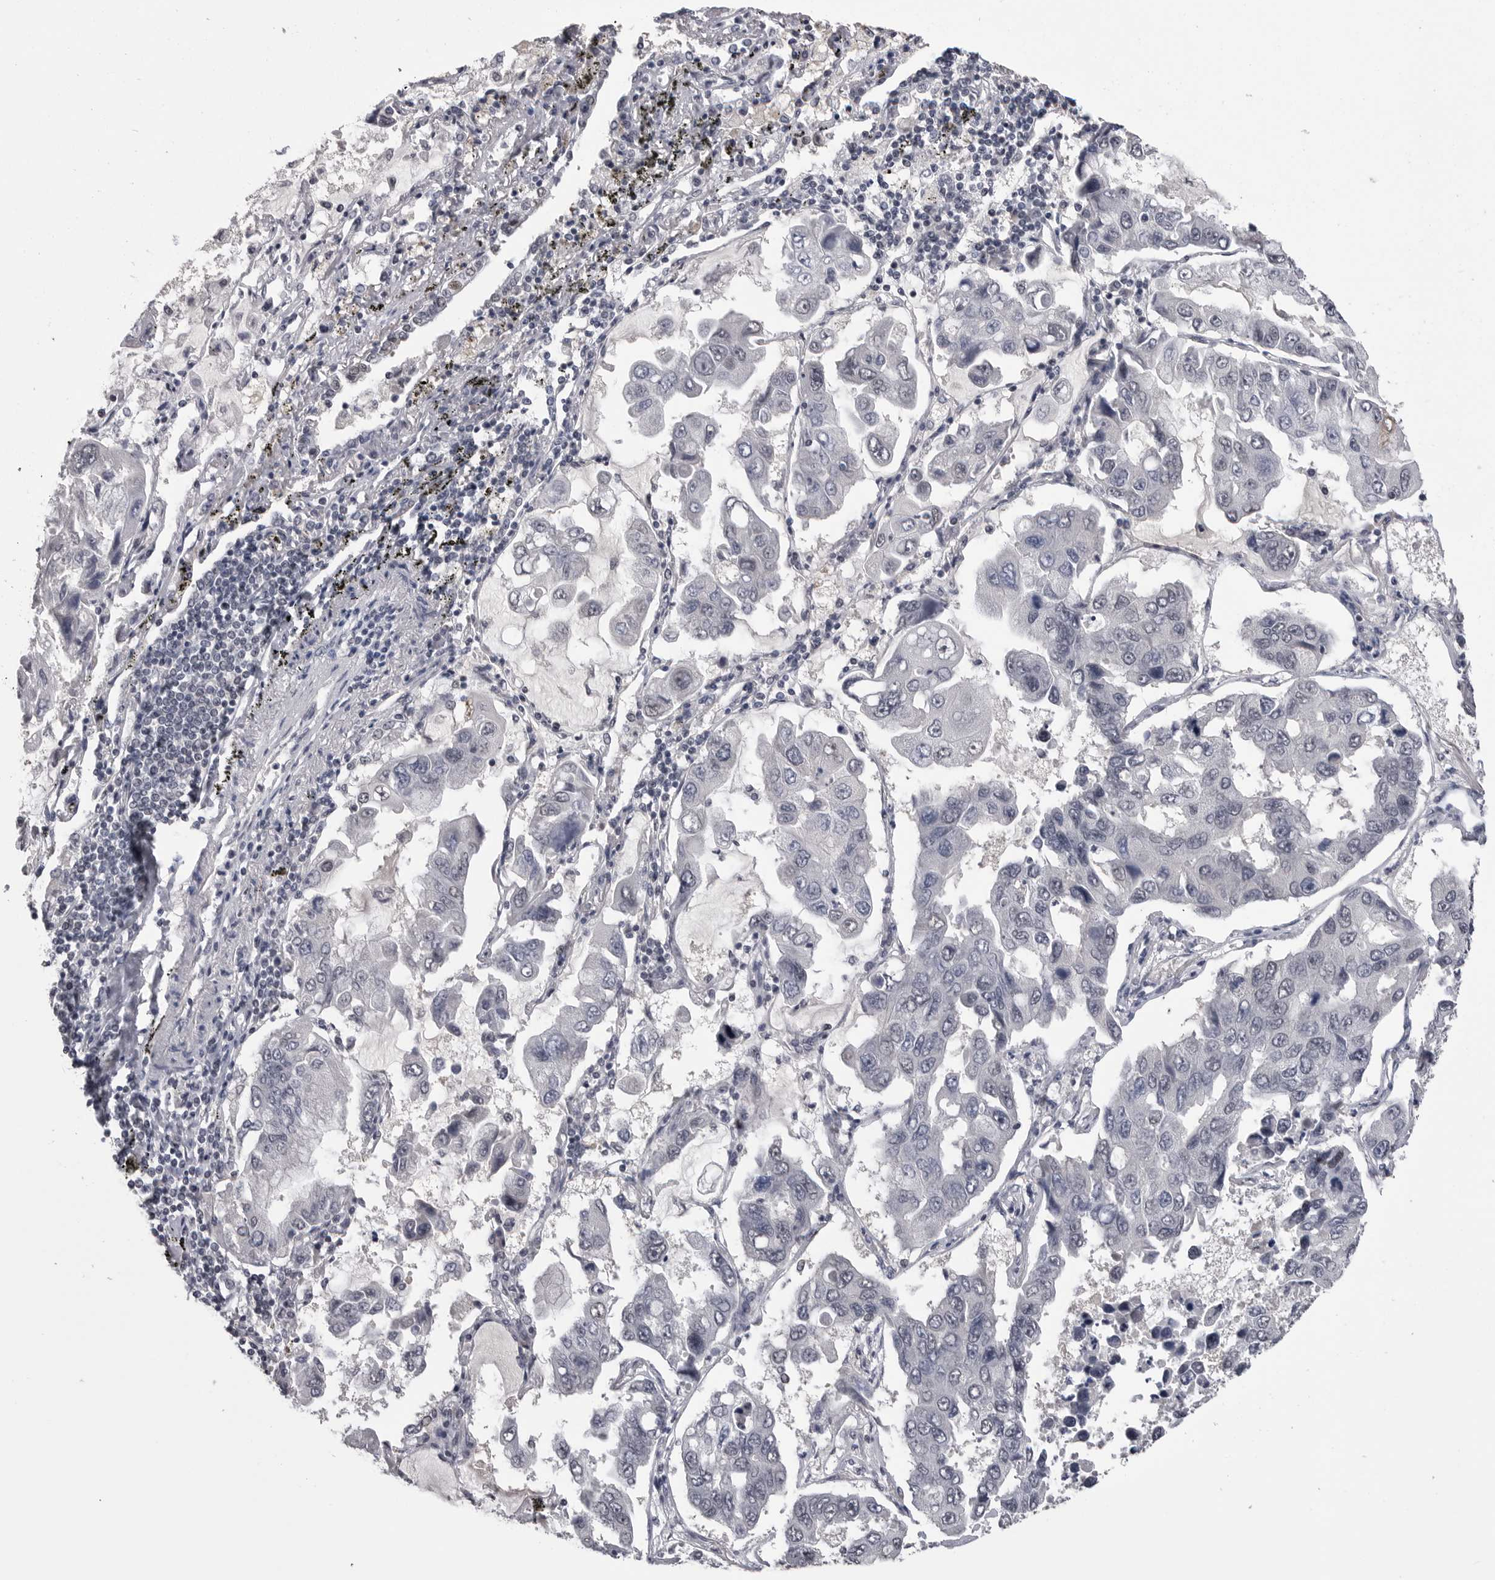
{"staining": {"intensity": "negative", "quantity": "none", "location": "none"}, "tissue": "lung cancer", "cell_type": "Tumor cells", "image_type": "cancer", "snomed": [{"axis": "morphology", "description": "Adenocarcinoma, NOS"}, {"axis": "topography", "description": "Lung"}], "caption": "Immunohistochemical staining of lung cancer (adenocarcinoma) displays no significant expression in tumor cells. The staining was performed using DAB (3,3'-diaminobenzidine) to visualize the protein expression in brown, while the nuclei were stained in blue with hematoxylin (Magnification: 20x).", "gene": "DLG2", "patient": {"sex": "male", "age": 64}}